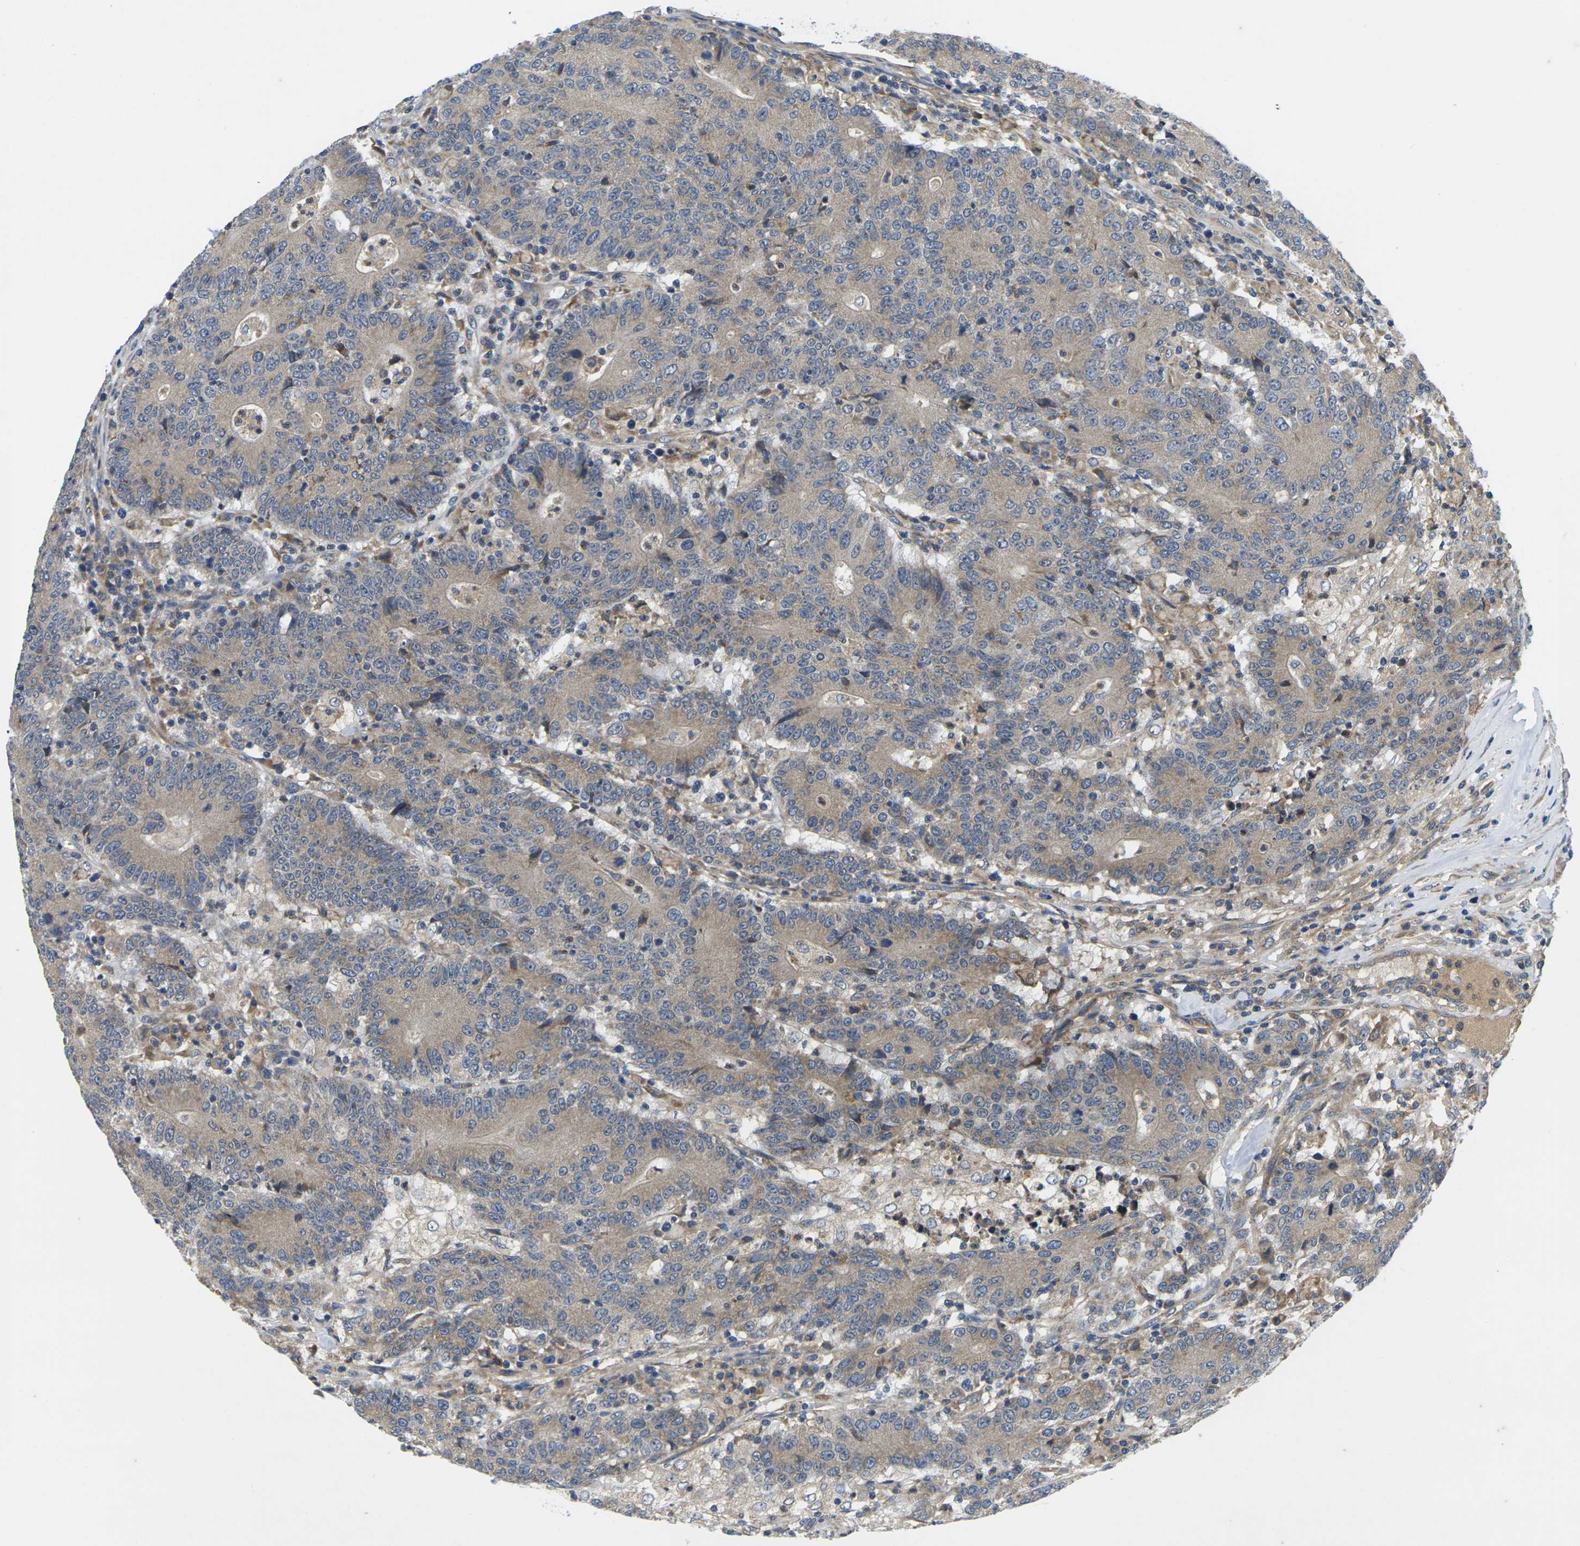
{"staining": {"intensity": "weak", "quantity": ">75%", "location": "cytoplasmic/membranous"}, "tissue": "colorectal cancer", "cell_type": "Tumor cells", "image_type": "cancer", "snomed": [{"axis": "morphology", "description": "Normal tissue, NOS"}, {"axis": "morphology", "description": "Adenocarcinoma, NOS"}, {"axis": "topography", "description": "Colon"}], "caption": "Immunohistochemical staining of human colorectal cancer (adenocarcinoma) displays low levels of weak cytoplasmic/membranous positivity in approximately >75% of tumor cells.", "gene": "KIF1B", "patient": {"sex": "female", "age": 75}}